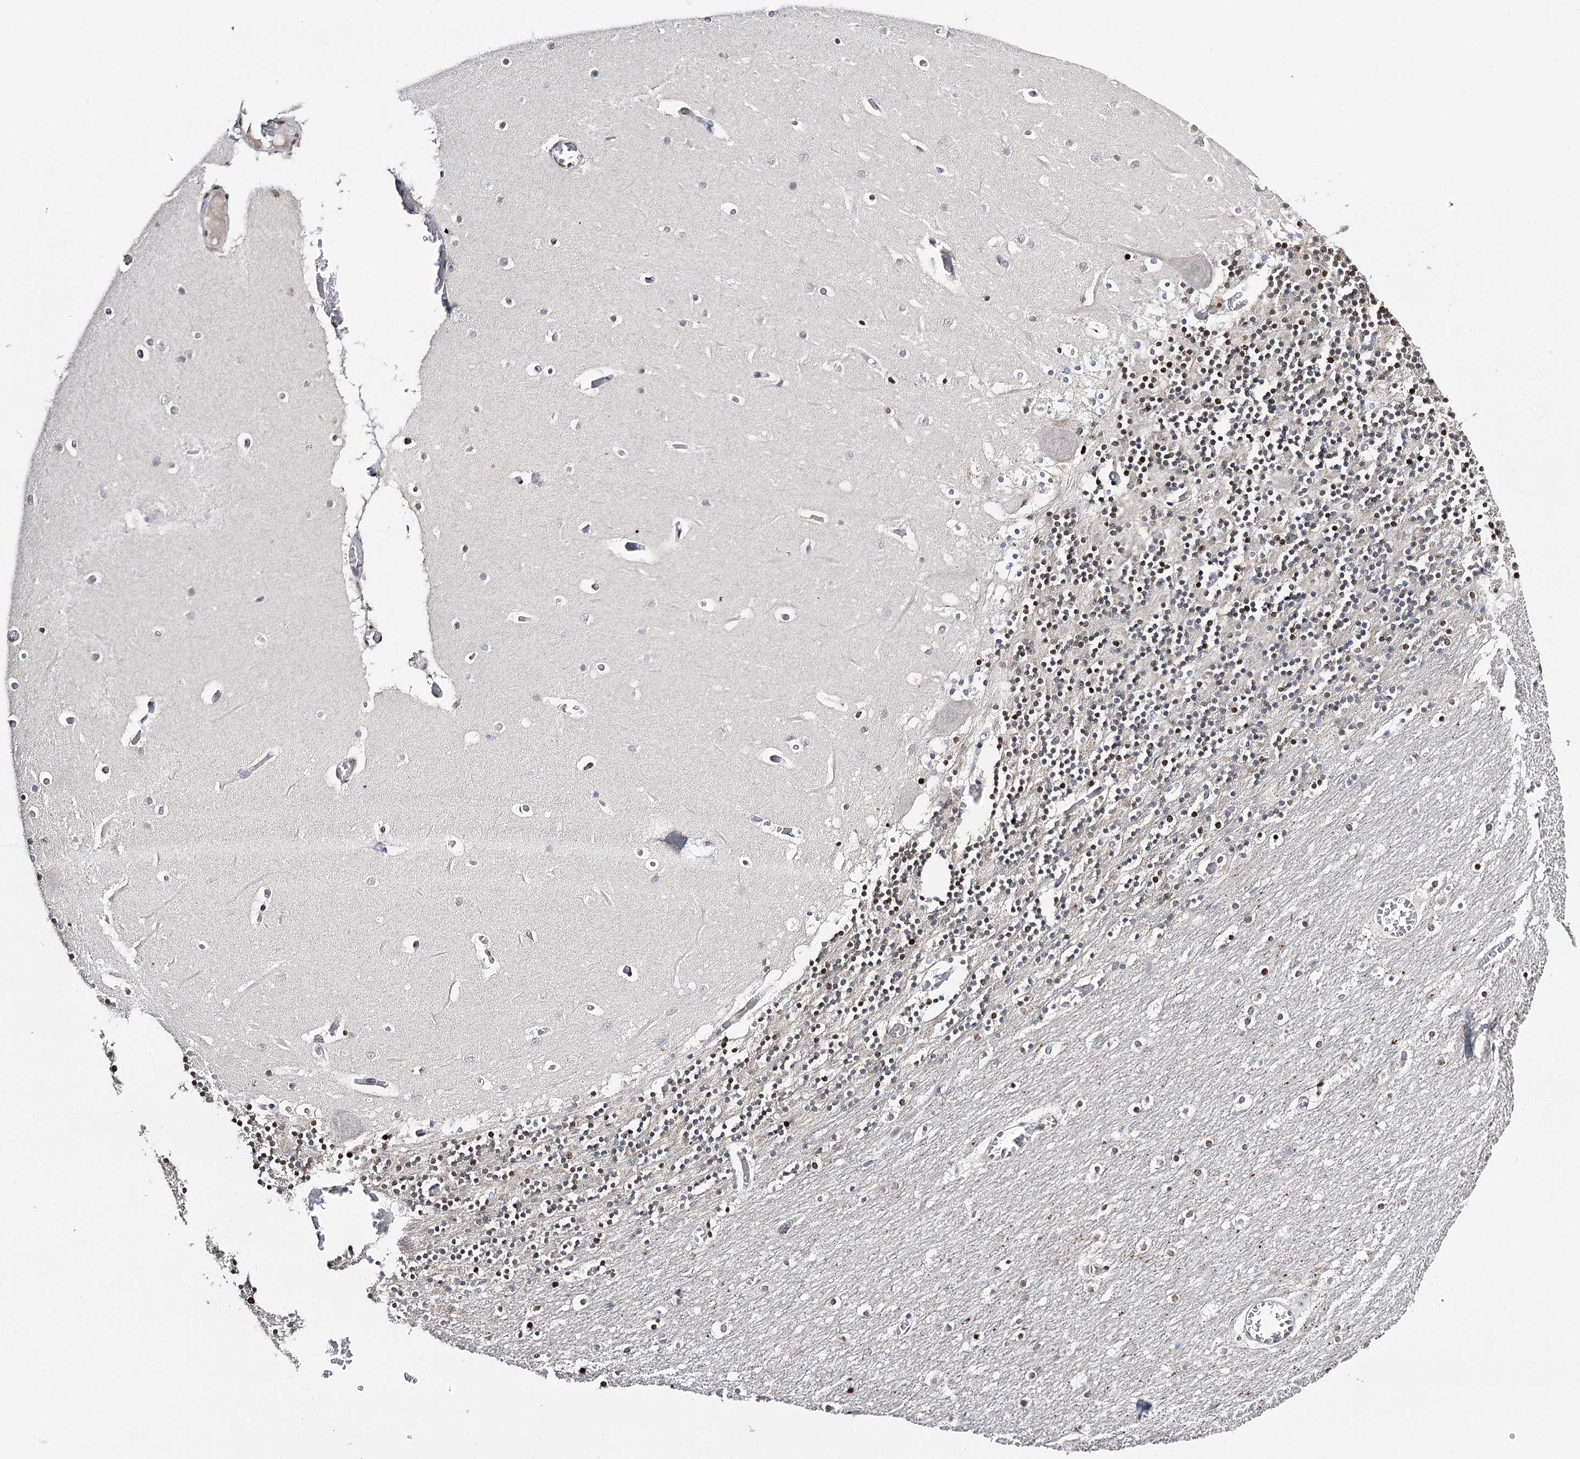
{"staining": {"intensity": "moderate", "quantity": "25%-75%", "location": "nuclear"}, "tissue": "cerebellum", "cell_type": "Cells in granular layer", "image_type": "normal", "snomed": [{"axis": "morphology", "description": "Normal tissue, NOS"}, {"axis": "topography", "description": "Cerebellum"}], "caption": "This micrograph exhibits immunohistochemistry staining of unremarkable cerebellum, with medium moderate nuclear staining in about 25%-75% of cells in granular layer.", "gene": "RPS27A", "patient": {"sex": "female", "age": 28}}